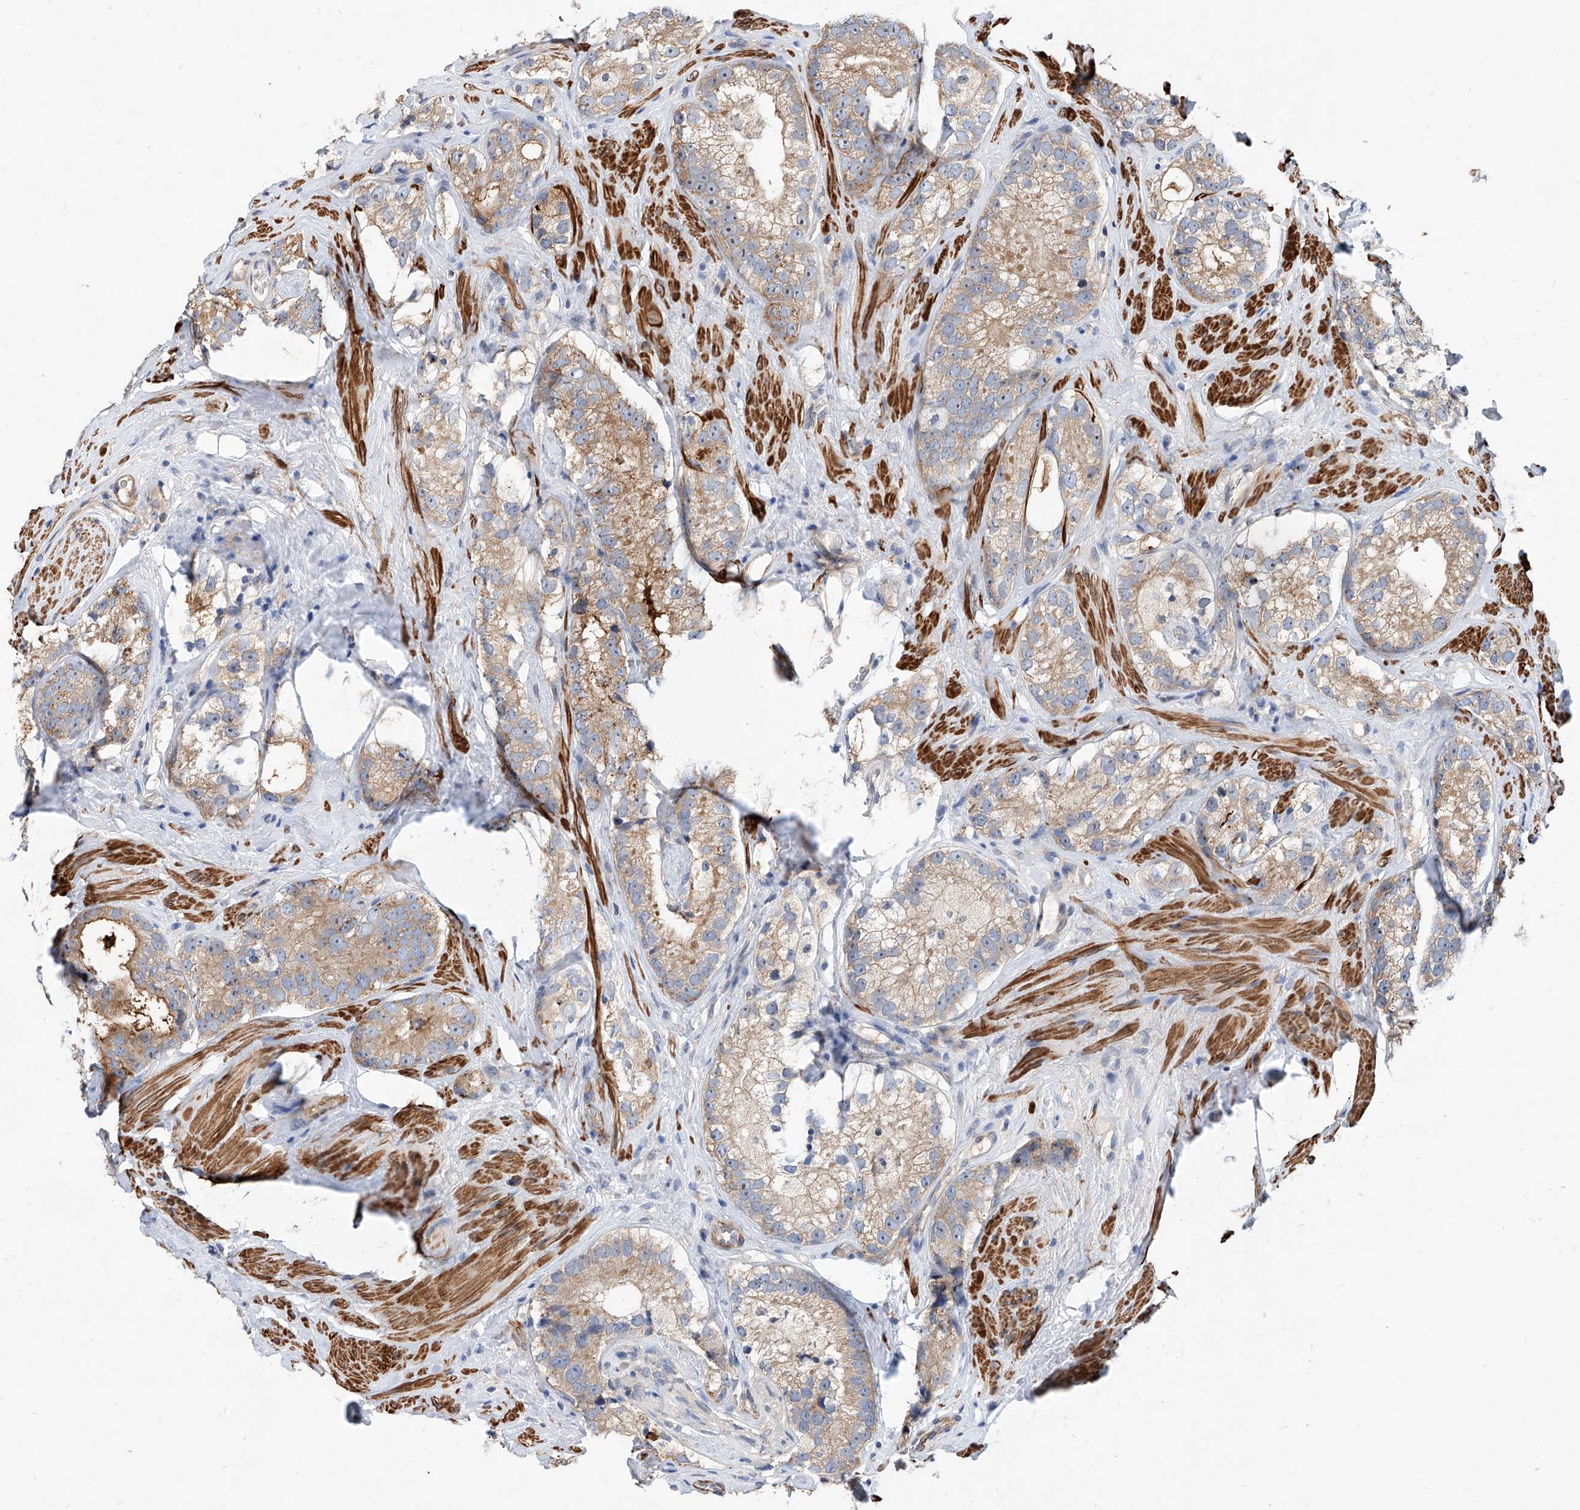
{"staining": {"intensity": "weak", "quantity": ">75%", "location": "cytoplasmic/membranous"}, "tissue": "prostate cancer", "cell_type": "Tumor cells", "image_type": "cancer", "snomed": [{"axis": "morphology", "description": "Adenocarcinoma, High grade"}, {"axis": "topography", "description": "Prostate"}], "caption": "This micrograph displays IHC staining of human prostate high-grade adenocarcinoma, with low weak cytoplasmic/membranous positivity in about >75% of tumor cells.", "gene": "MAGEE2", "patient": {"sex": "male", "age": 56}}